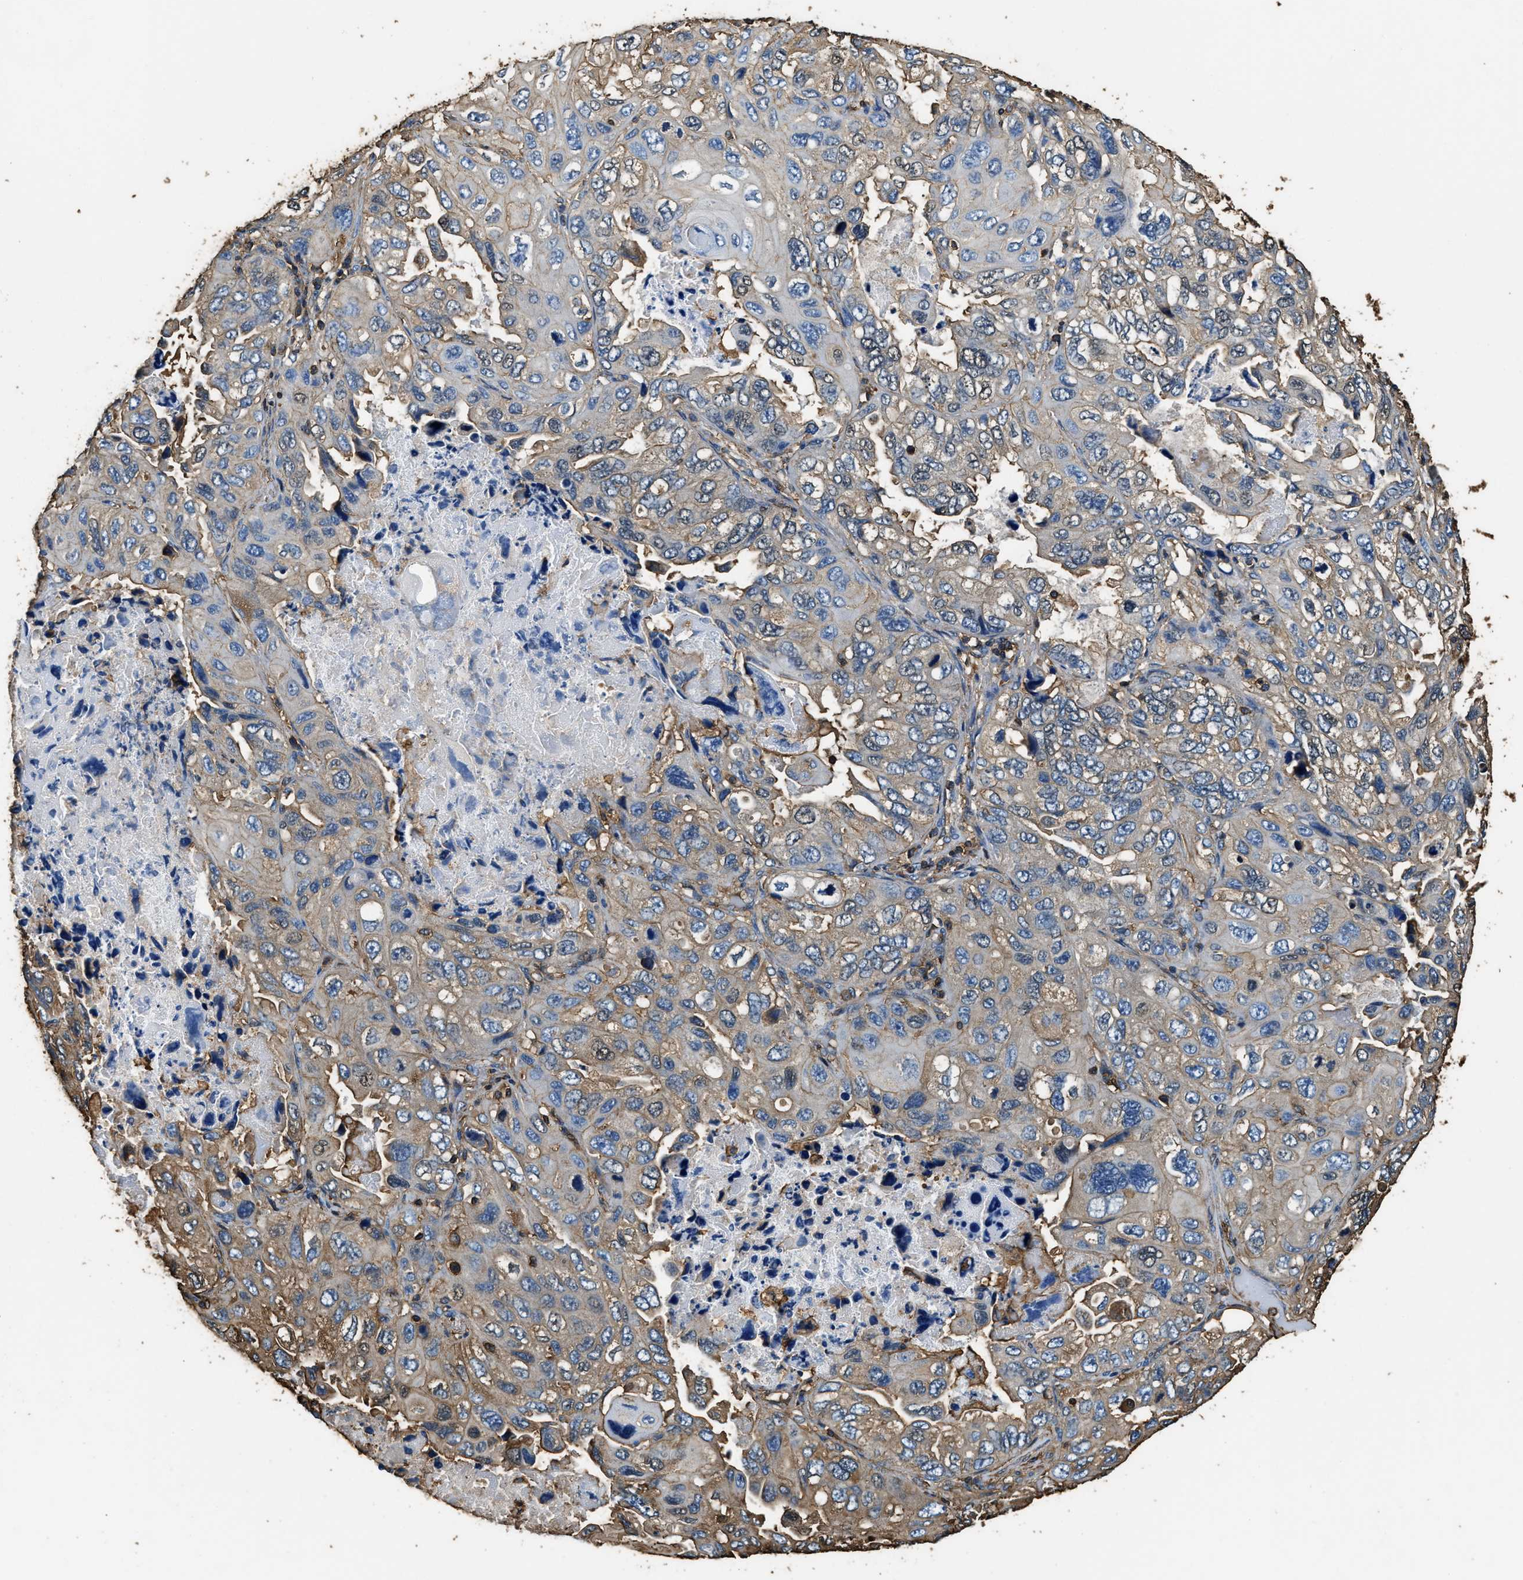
{"staining": {"intensity": "weak", "quantity": "25%-75%", "location": "cytoplasmic/membranous"}, "tissue": "lung cancer", "cell_type": "Tumor cells", "image_type": "cancer", "snomed": [{"axis": "morphology", "description": "Squamous cell carcinoma, NOS"}, {"axis": "topography", "description": "Lung"}], "caption": "This photomicrograph reveals IHC staining of lung cancer (squamous cell carcinoma), with low weak cytoplasmic/membranous positivity in about 25%-75% of tumor cells.", "gene": "ACCS", "patient": {"sex": "female", "age": 73}}